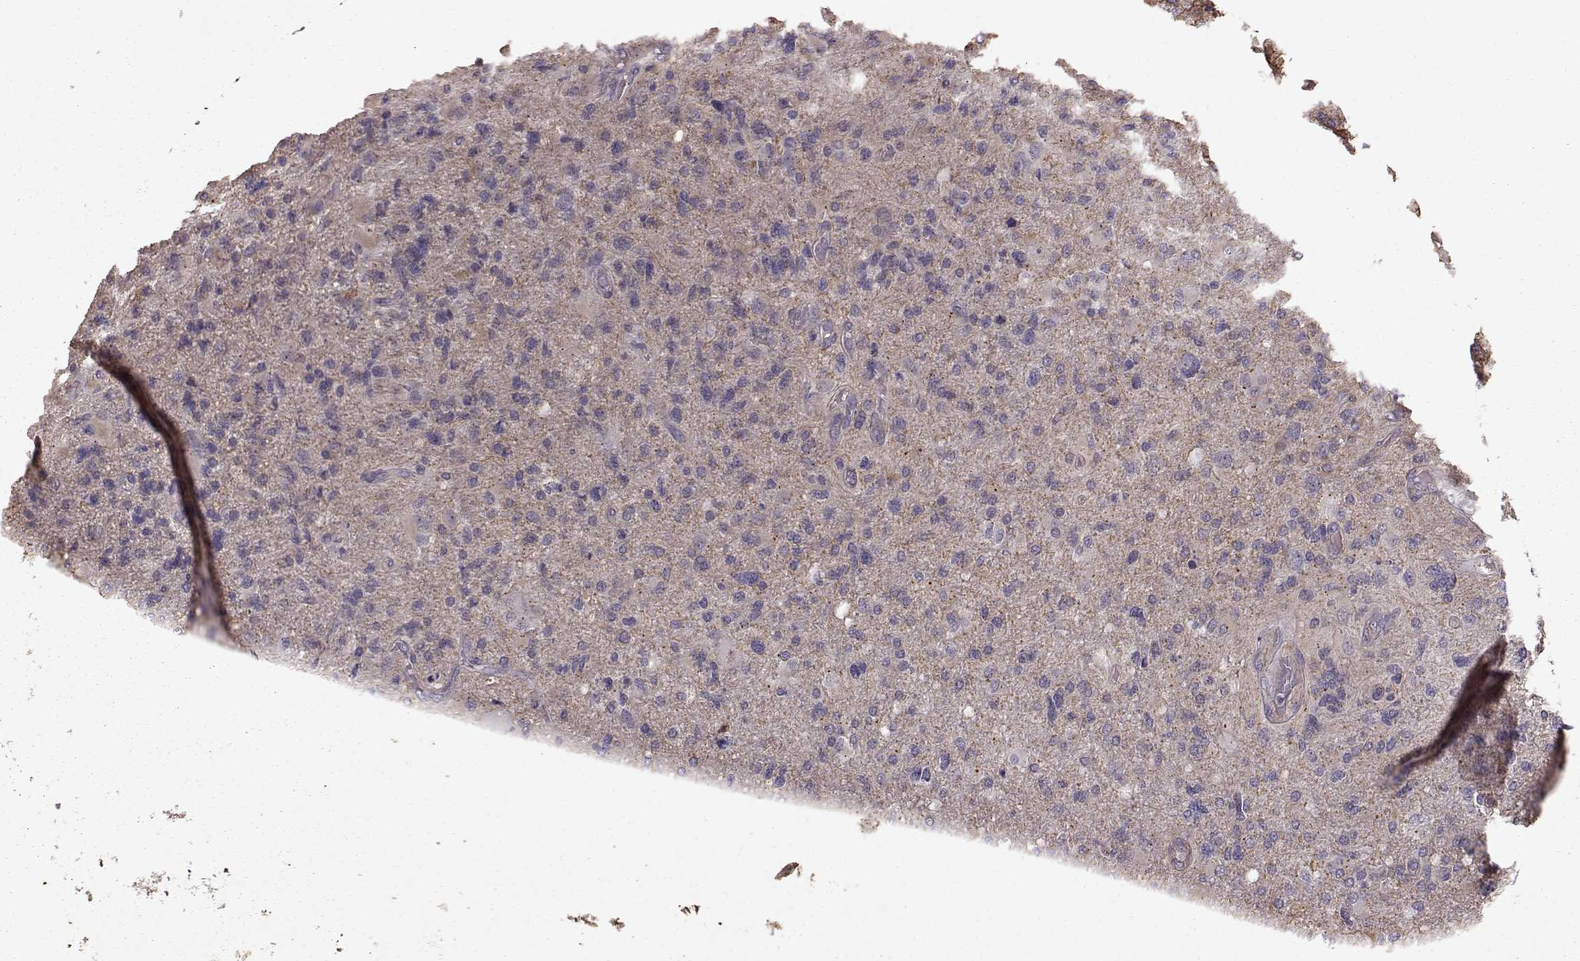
{"staining": {"intensity": "negative", "quantity": "none", "location": "none"}, "tissue": "glioma", "cell_type": "Tumor cells", "image_type": "cancer", "snomed": [{"axis": "morphology", "description": "Glioma, malignant, High grade"}, {"axis": "topography", "description": "Cerebral cortex"}], "caption": "There is no significant staining in tumor cells of glioma.", "gene": "NTF3", "patient": {"sex": "male", "age": 70}}